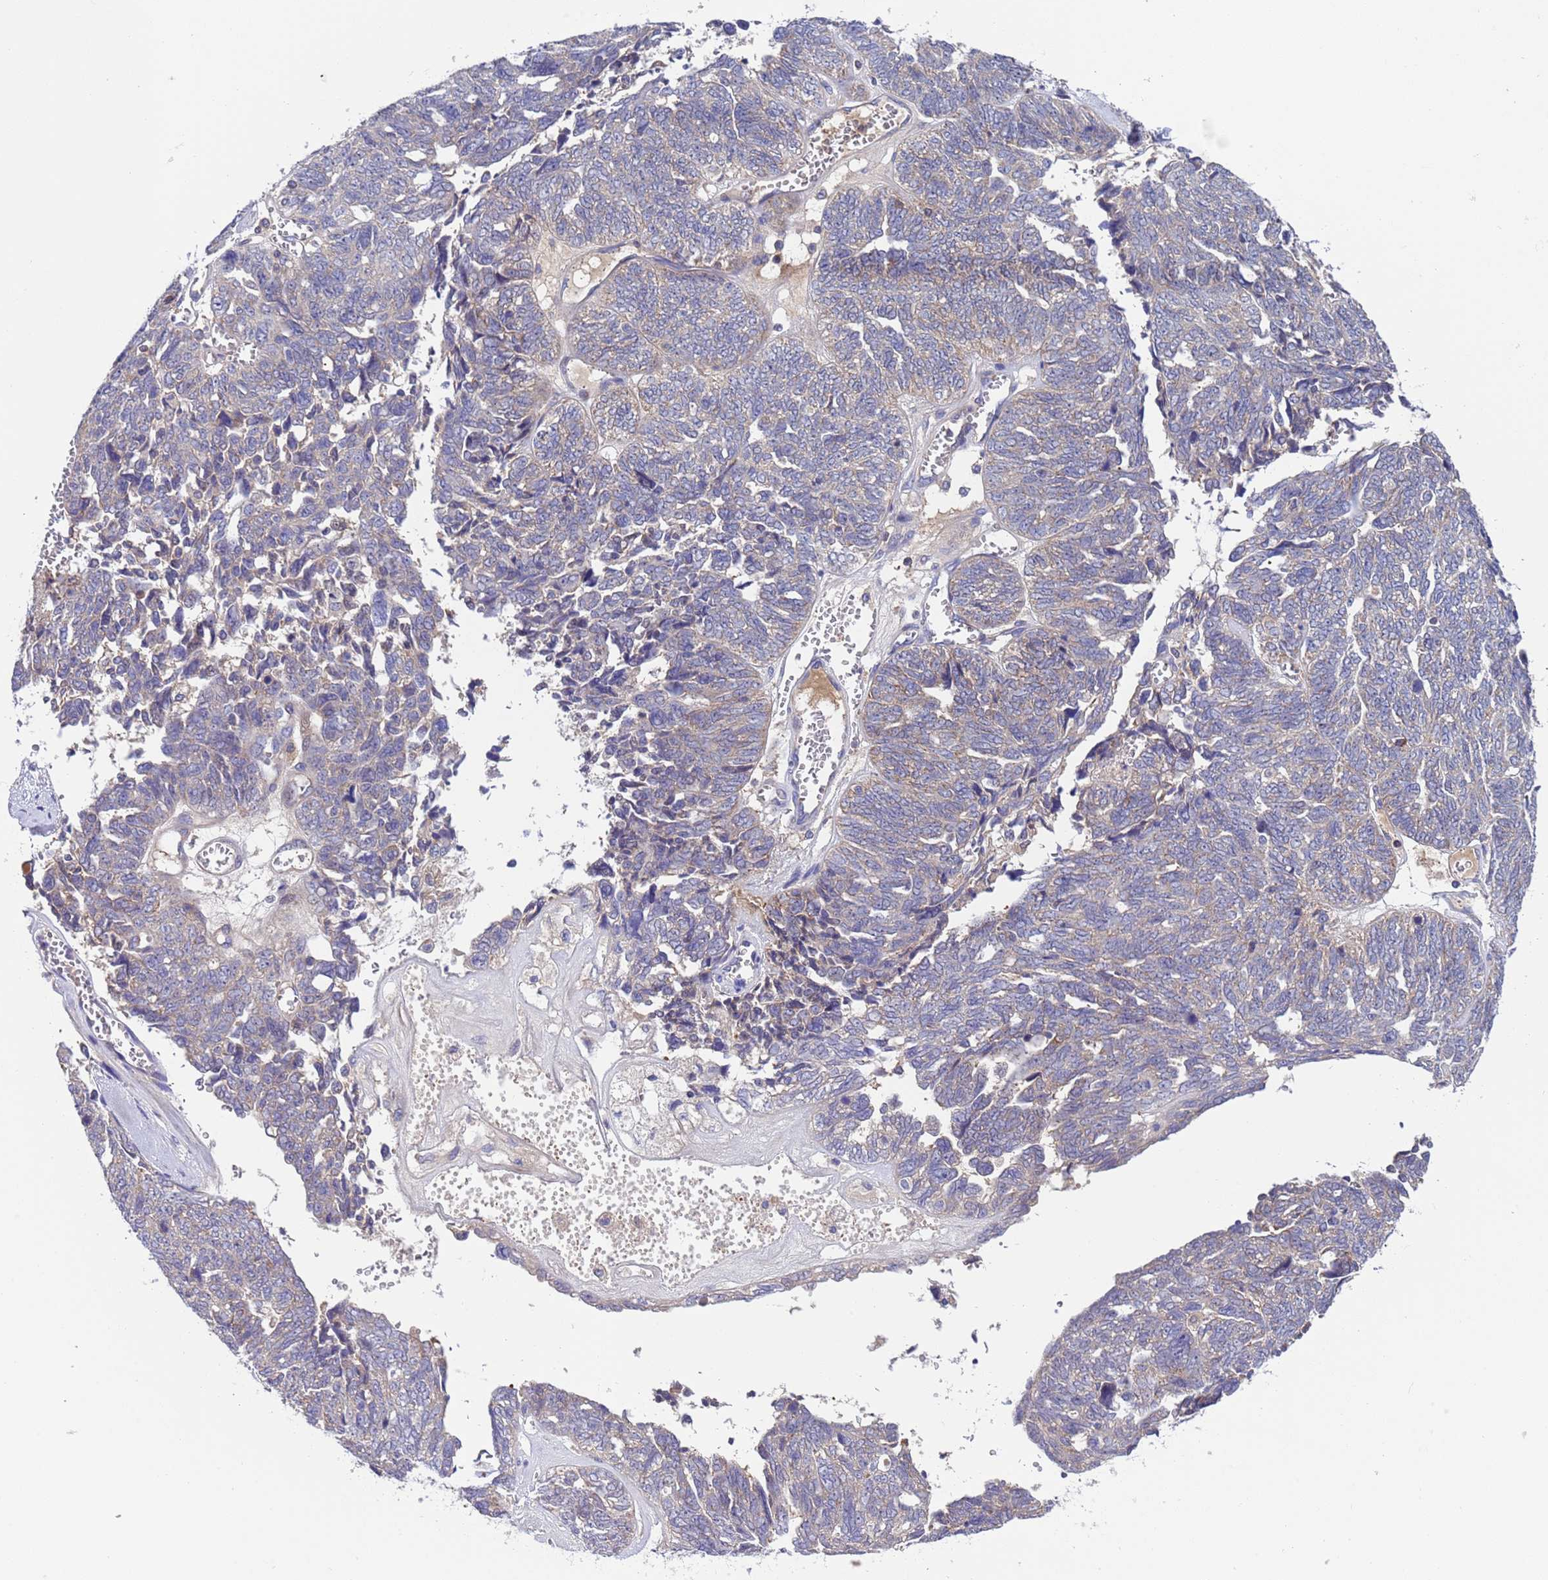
{"staining": {"intensity": "negative", "quantity": "none", "location": "none"}, "tissue": "ovarian cancer", "cell_type": "Tumor cells", "image_type": "cancer", "snomed": [{"axis": "morphology", "description": "Cystadenocarcinoma, serous, NOS"}, {"axis": "topography", "description": "Ovary"}], "caption": "This is an immunohistochemistry (IHC) photomicrograph of ovarian cancer. There is no expression in tumor cells.", "gene": "PARP16", "patient": {"sex": "female", "age": 79}}